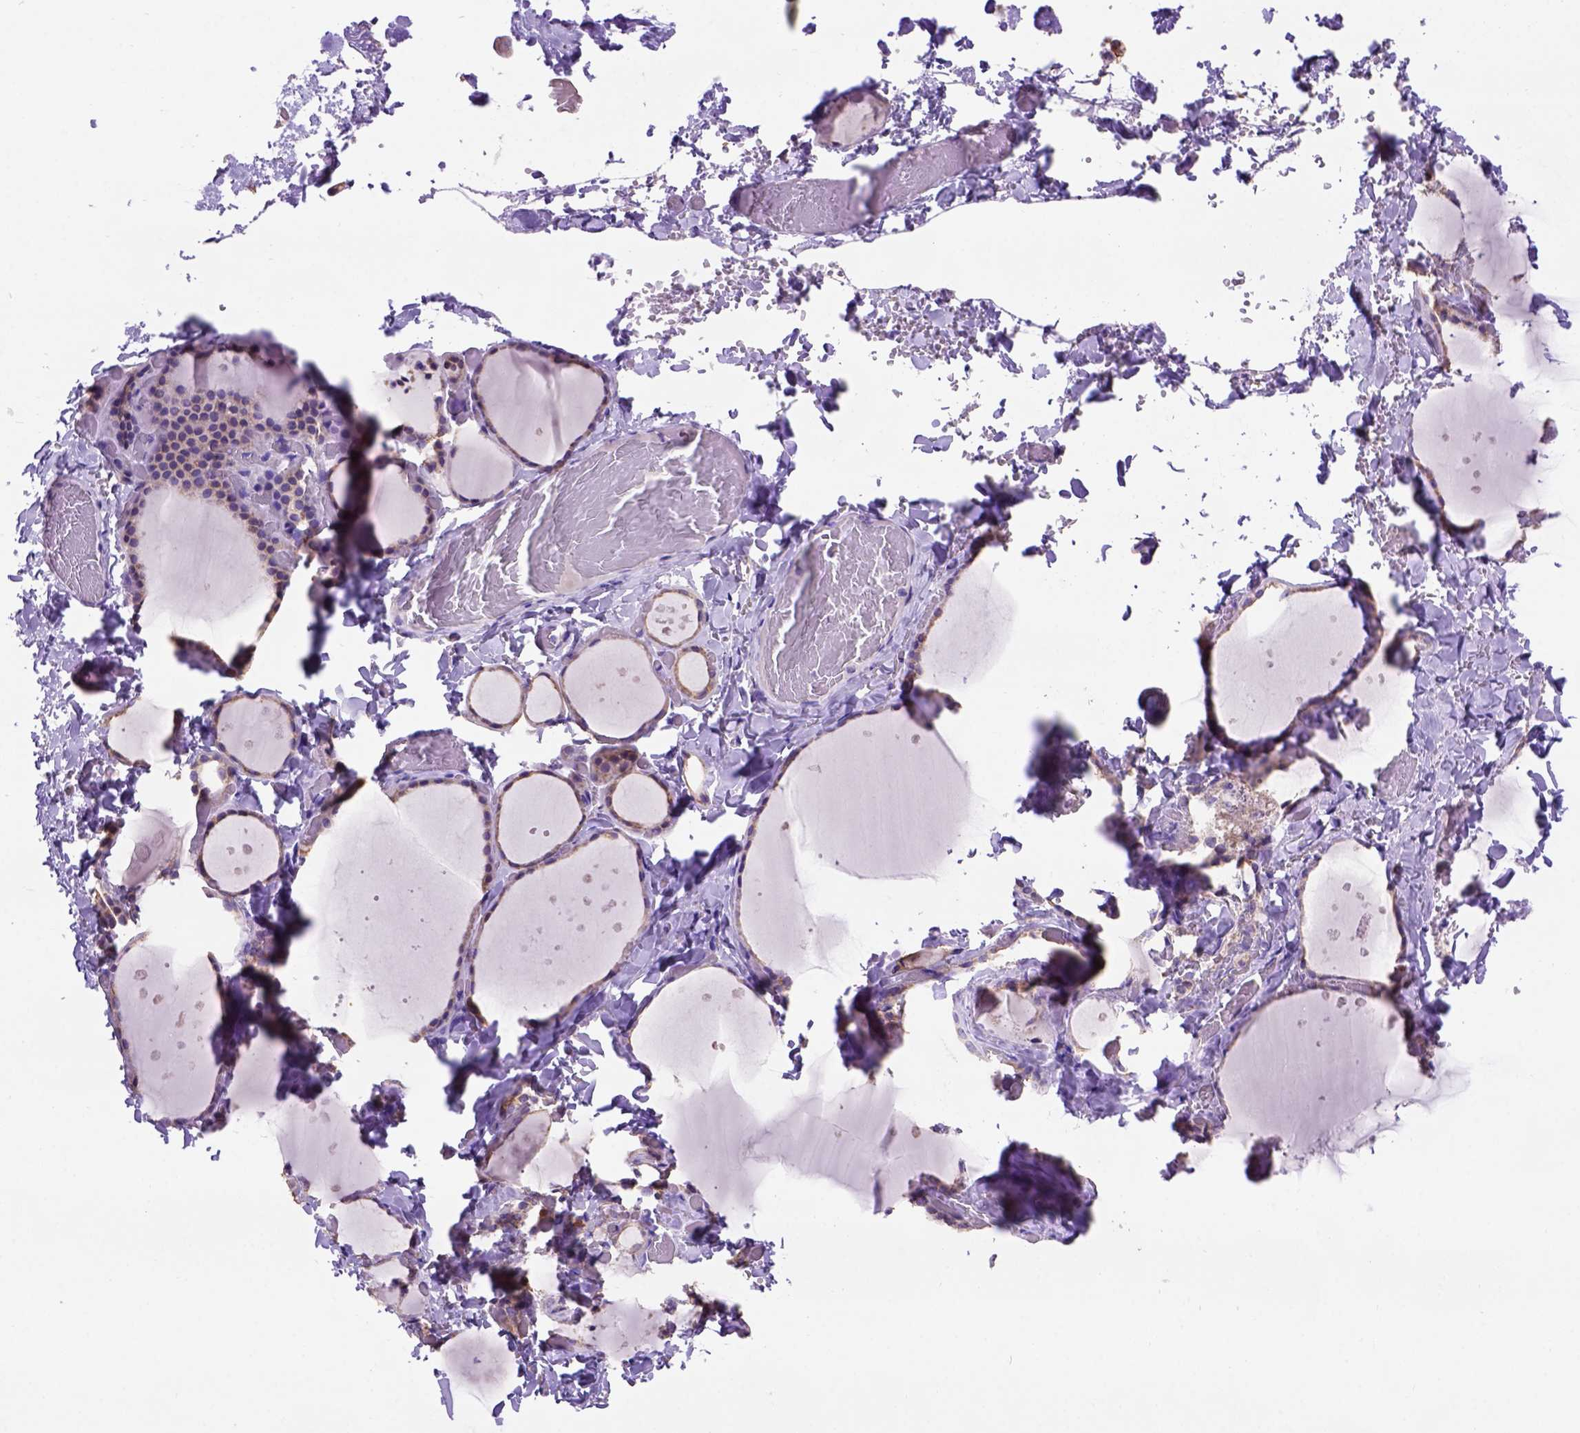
{"staining": {"intensity": "moderate", "quantity": "<25%", "location": "cytoplasmic/membranous"}, "tissue": "thyroid gland", "cell_type": "Glandular cells", "image_type": "normal", "snomed": [{"axis": "morphology", "description": "Normal tissue, NOS"}, {"axis": "topography", "description": "Thyroid gland"}], "caption": "This image demonstrates immunohistochemistry (IHC) staining of normal human thyroid gland, with low moderate cytoplasmic/membranous positivity in approximately <25% of glandular cells.", "gene": "L2HGDH", "patient": {"sex": "female", "age": 36}}